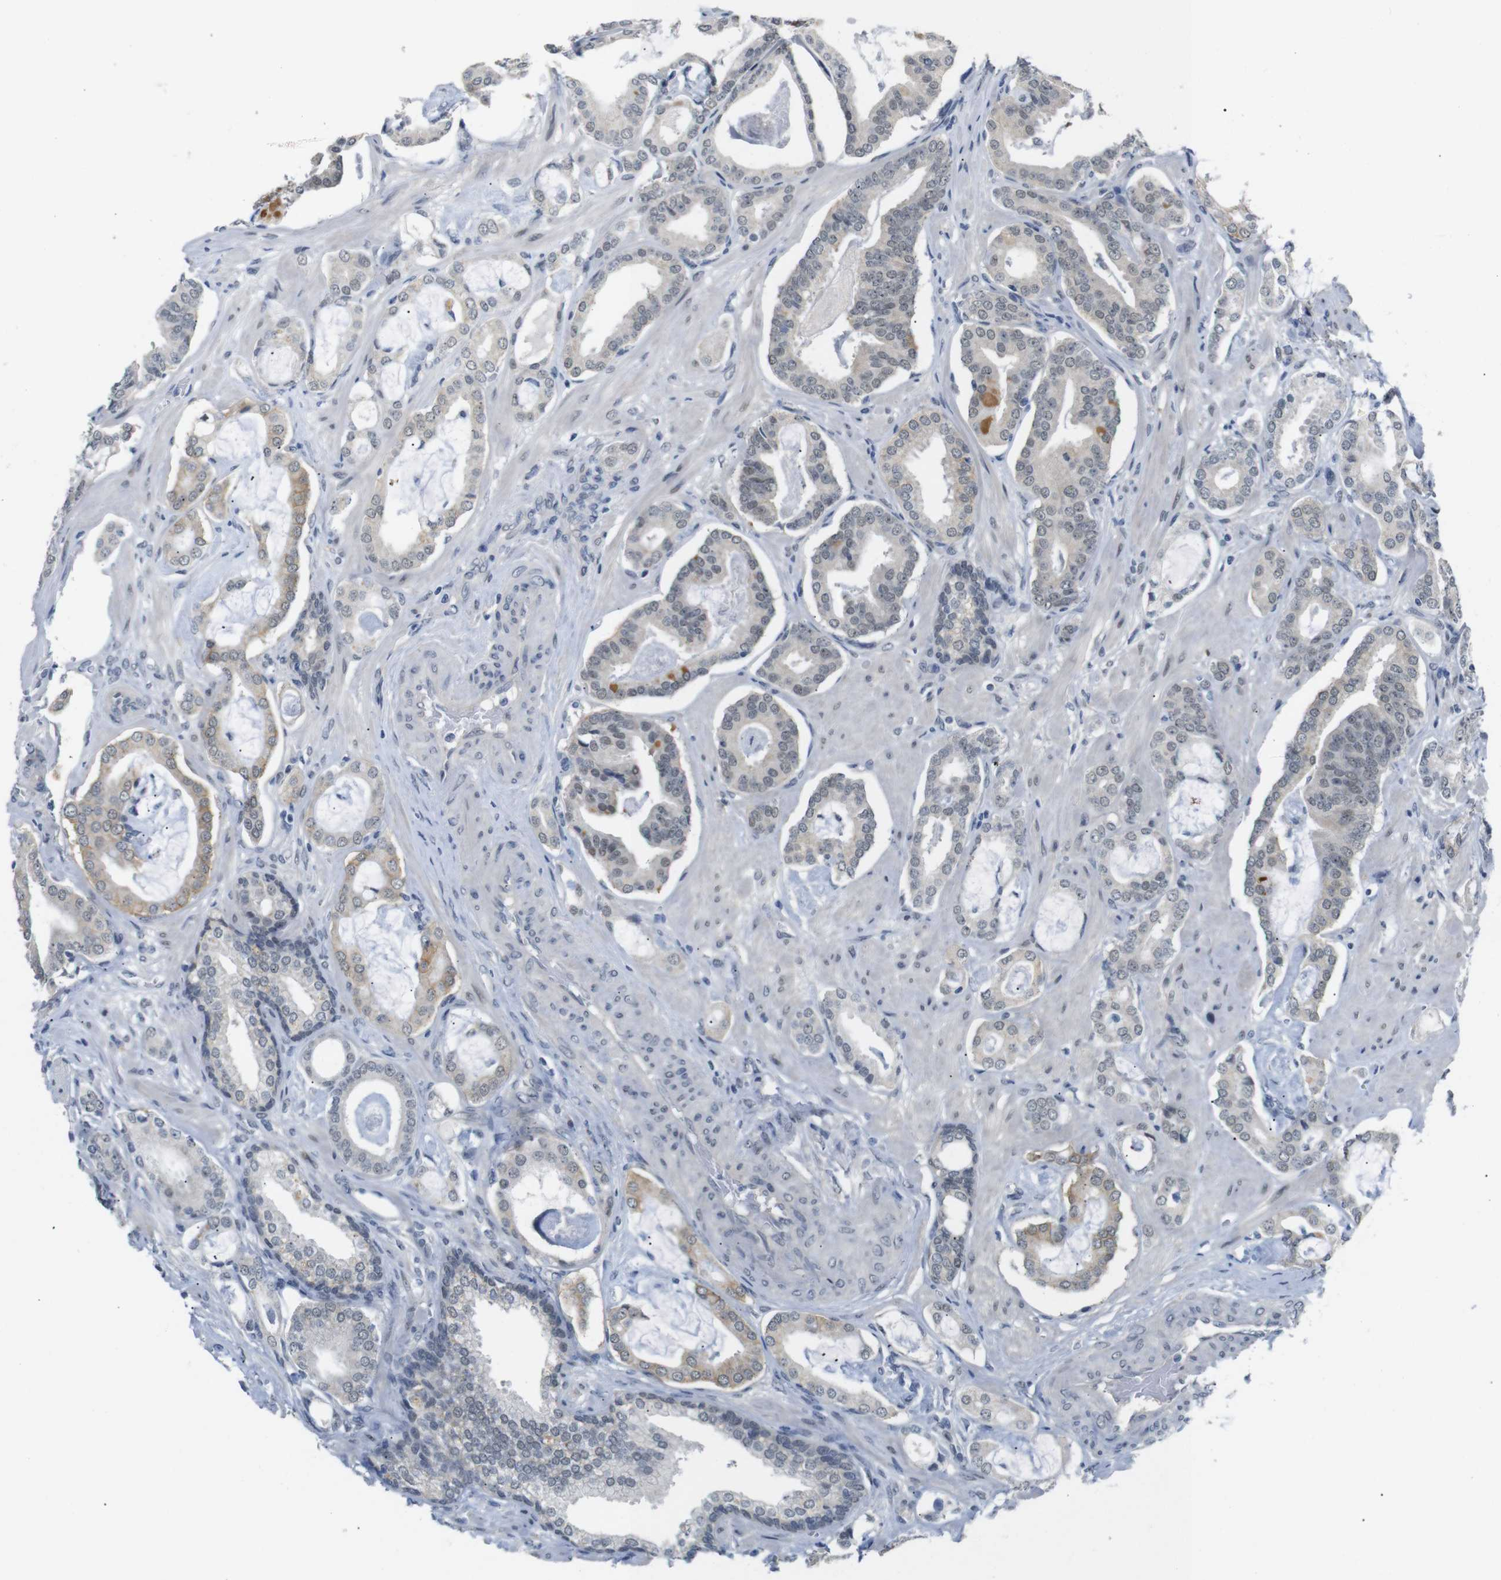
{"staining": {"intensity": "weak", "quantity": "<25%", "location": "cytoplasmic/membranous"}, "tissue": "prostate cancer", "cell_type": "Tumor cells", "image_type": "cancer", "snomed": [{"axis": "morphology", "description": "Adenocarcinoma, Low grade"}, {"axis": "topography", "description": "Prostate"}], "caption": "Adenocarcinoma (low-grade) (prostate) was stained to show a protein in brown. There is no significant expression in tumor cells.", "gene": "GPR158", "patient": {"sex": "male", "age": 53}}